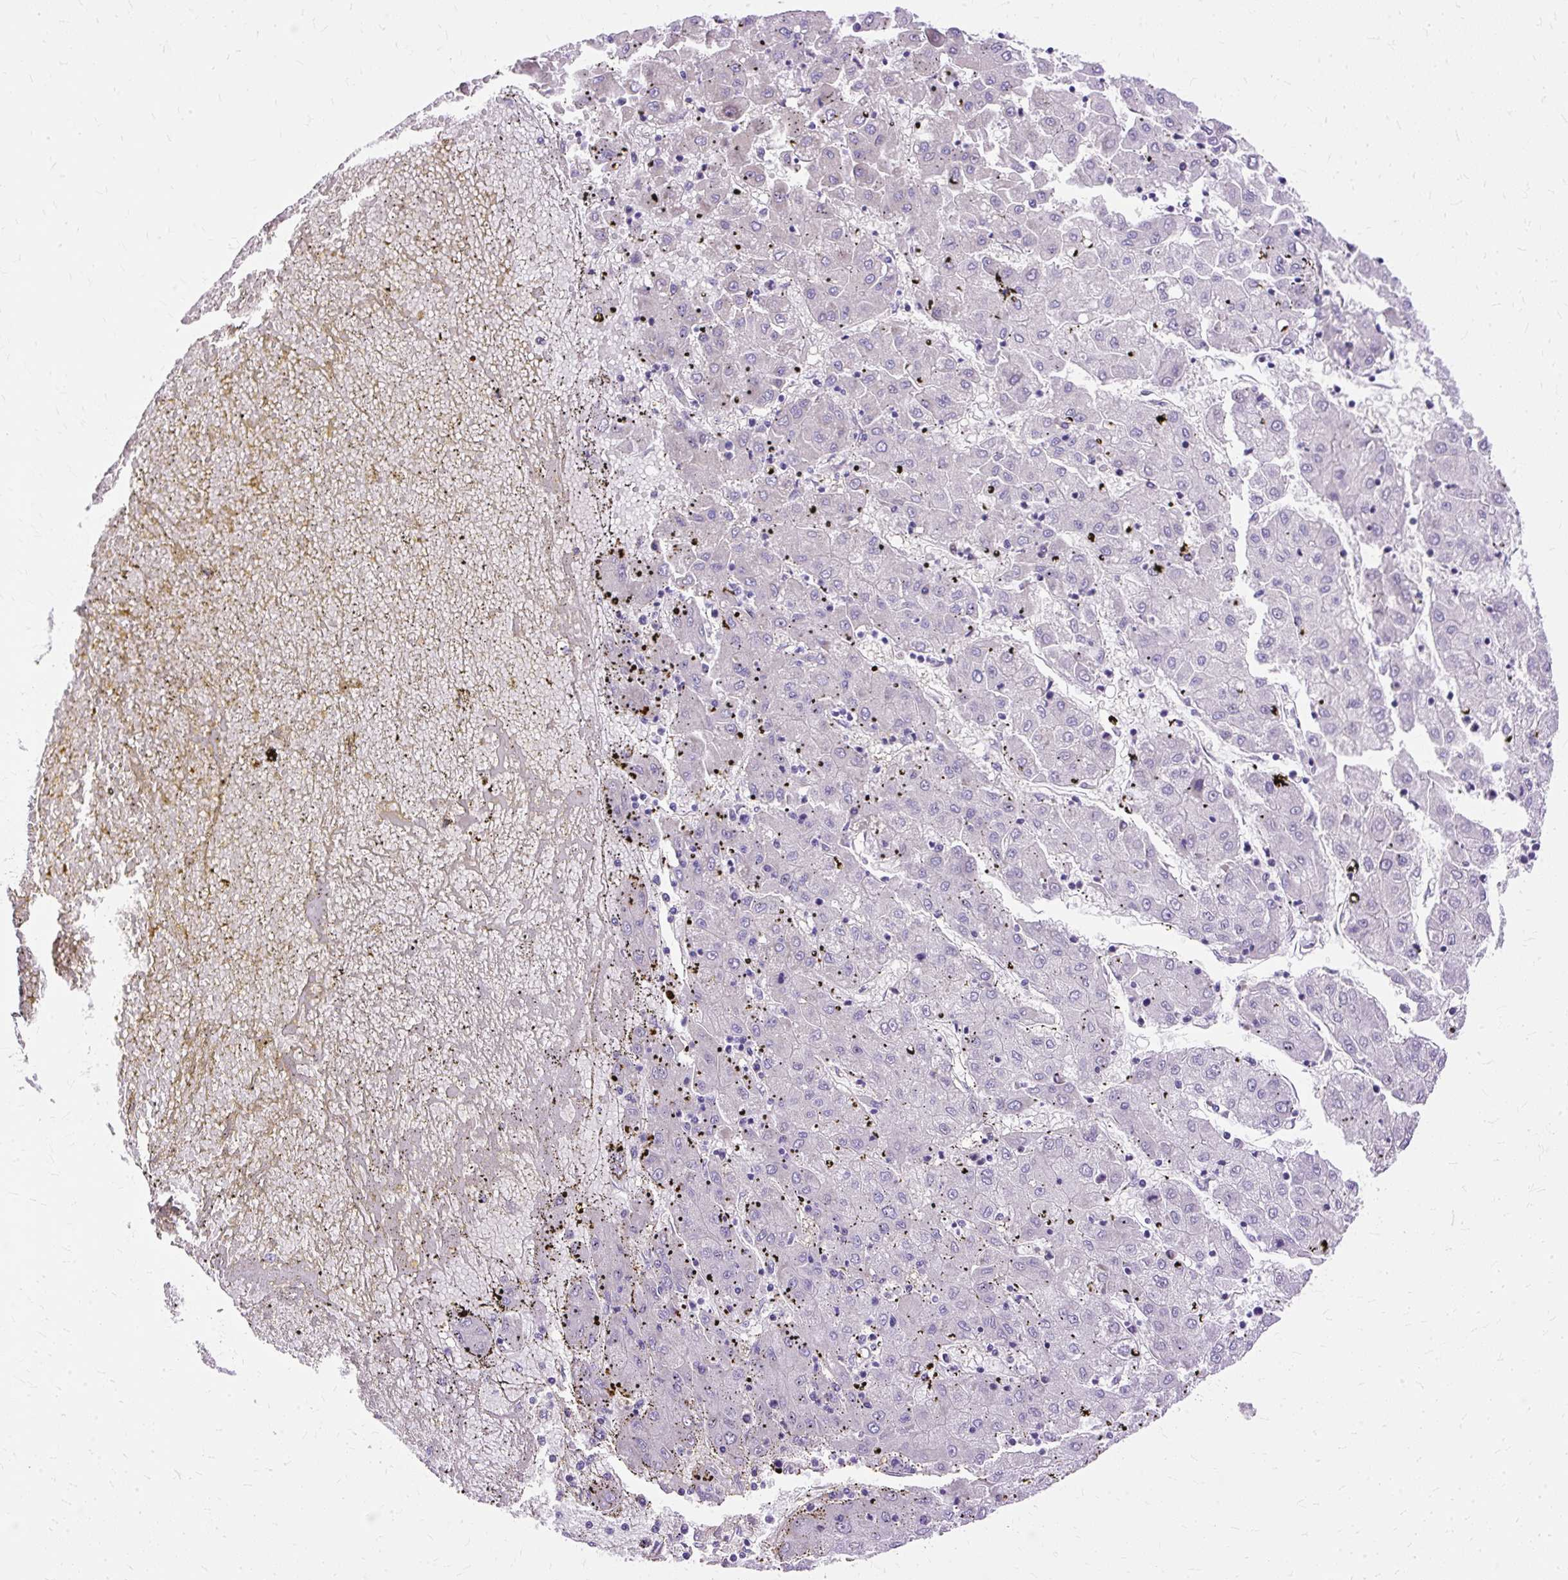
{"staining": {"intensity": "negative", "quantity": "none", "location": "none"}, "tissue": "liver cancer", "cell_type": "Tumor cells", "image_type": "cancer", "snomed": [{"axis": "morphology", "description": "Carcinoma, Hepatocellular, NOS"}, {"axis": "topography", "description": "Liver"}], "caption": "Tumor cells show no significant protein staining in liver hepatocellular carcinoma.", "gene": "MYO6", "patient": {"sex": "male", "age": 72}}